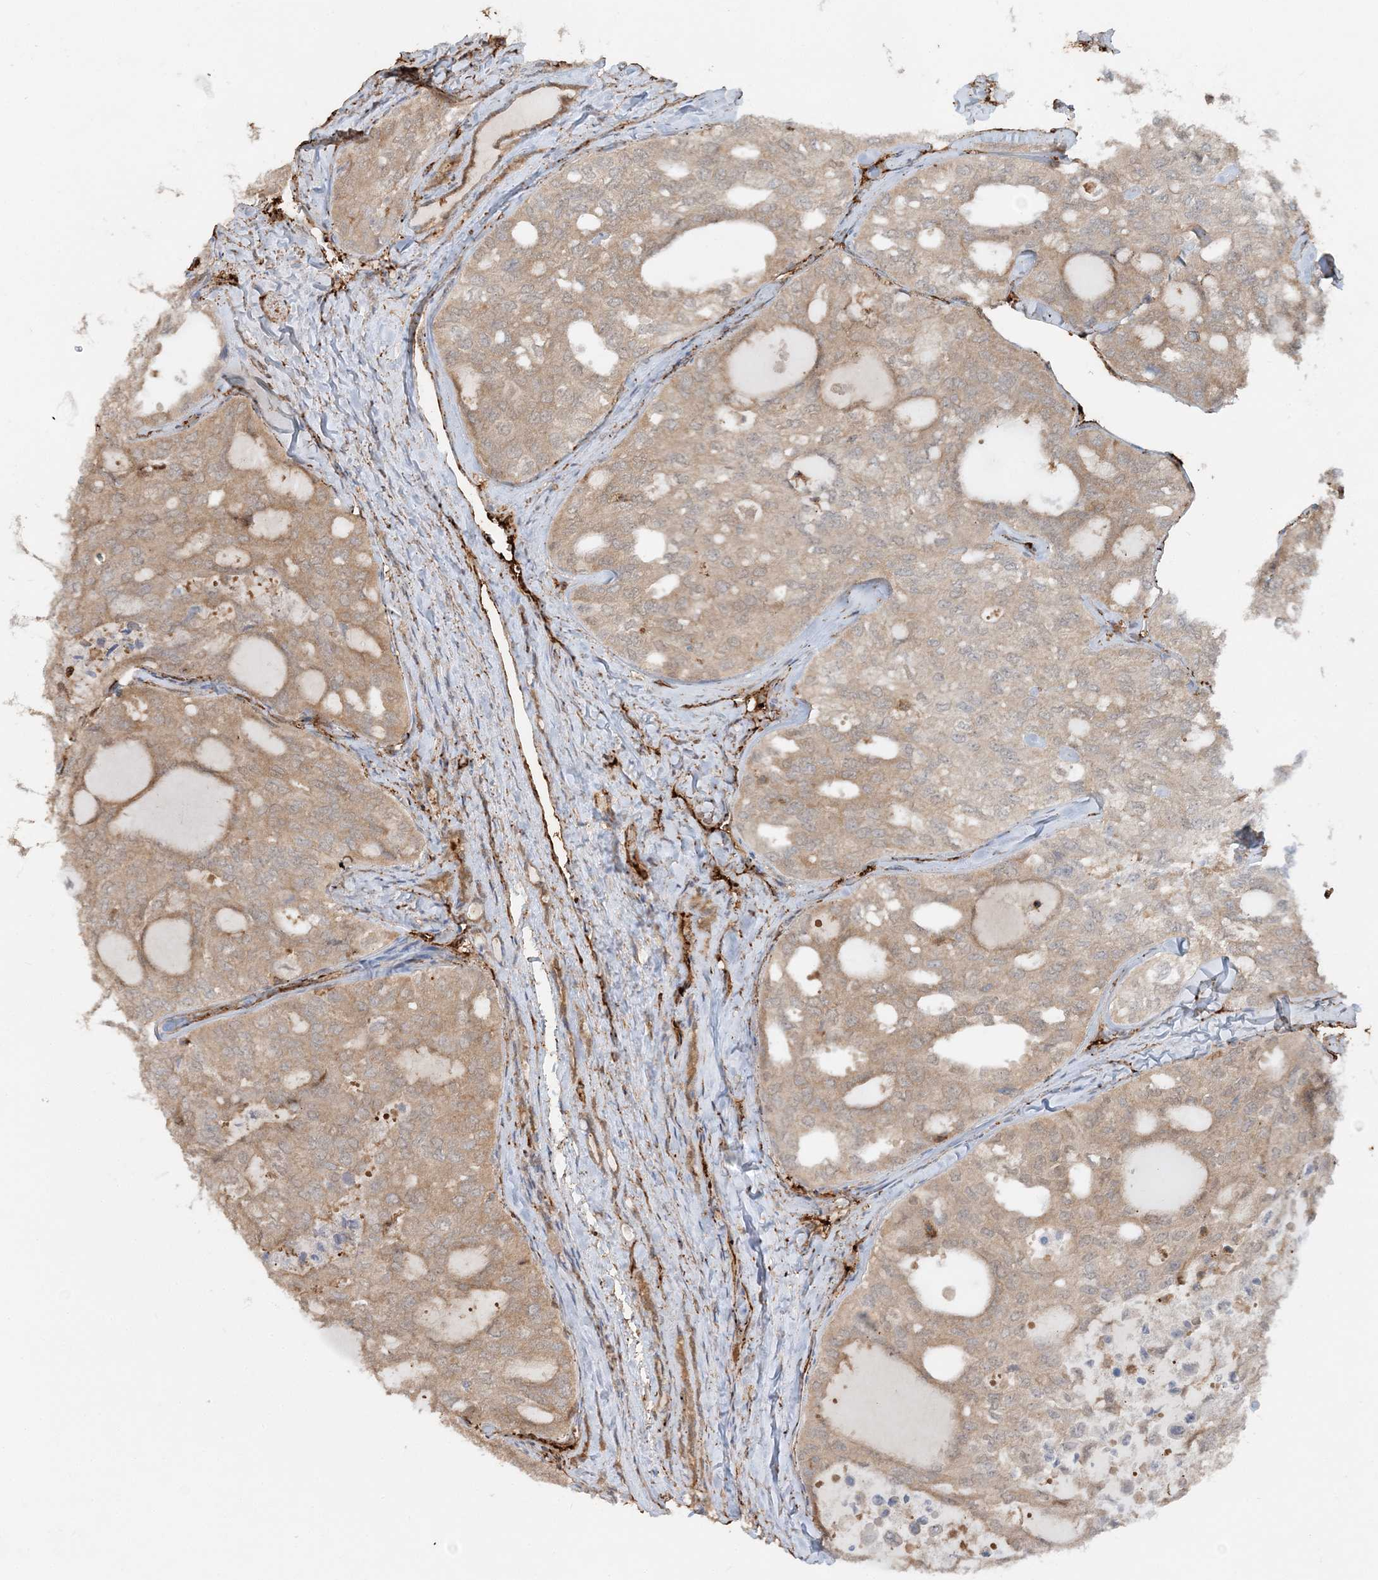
{"staining": {"intensity": "weak", "quantity": "25%-75%", "location": "cytoplasmic/membranous"}, "tissue": "thyroid cancer", "cell_type": "Tumor cells", "image_type": "cancer", "snomed": [{"axis": "morphology", "description": "Follicular adenoma carcinoma, NOS"}, {"axis": "topography", "description": "Thyroid gland"}], "caption": "High-power microscopy captured an IHC image of follicular adenoma carcinoma (thyroid), revealing weak cytoplasmic/membranous staining in about 25%-75% of tumor cells. The staining is performed using DAB (3,3'-diaminobenzidine) brown chromogen to label protein expression. The nuclei are counter-stained blue using hematoxylin.", "gene": "DSTN", "patient": {"sex": "male", "age": 75}}